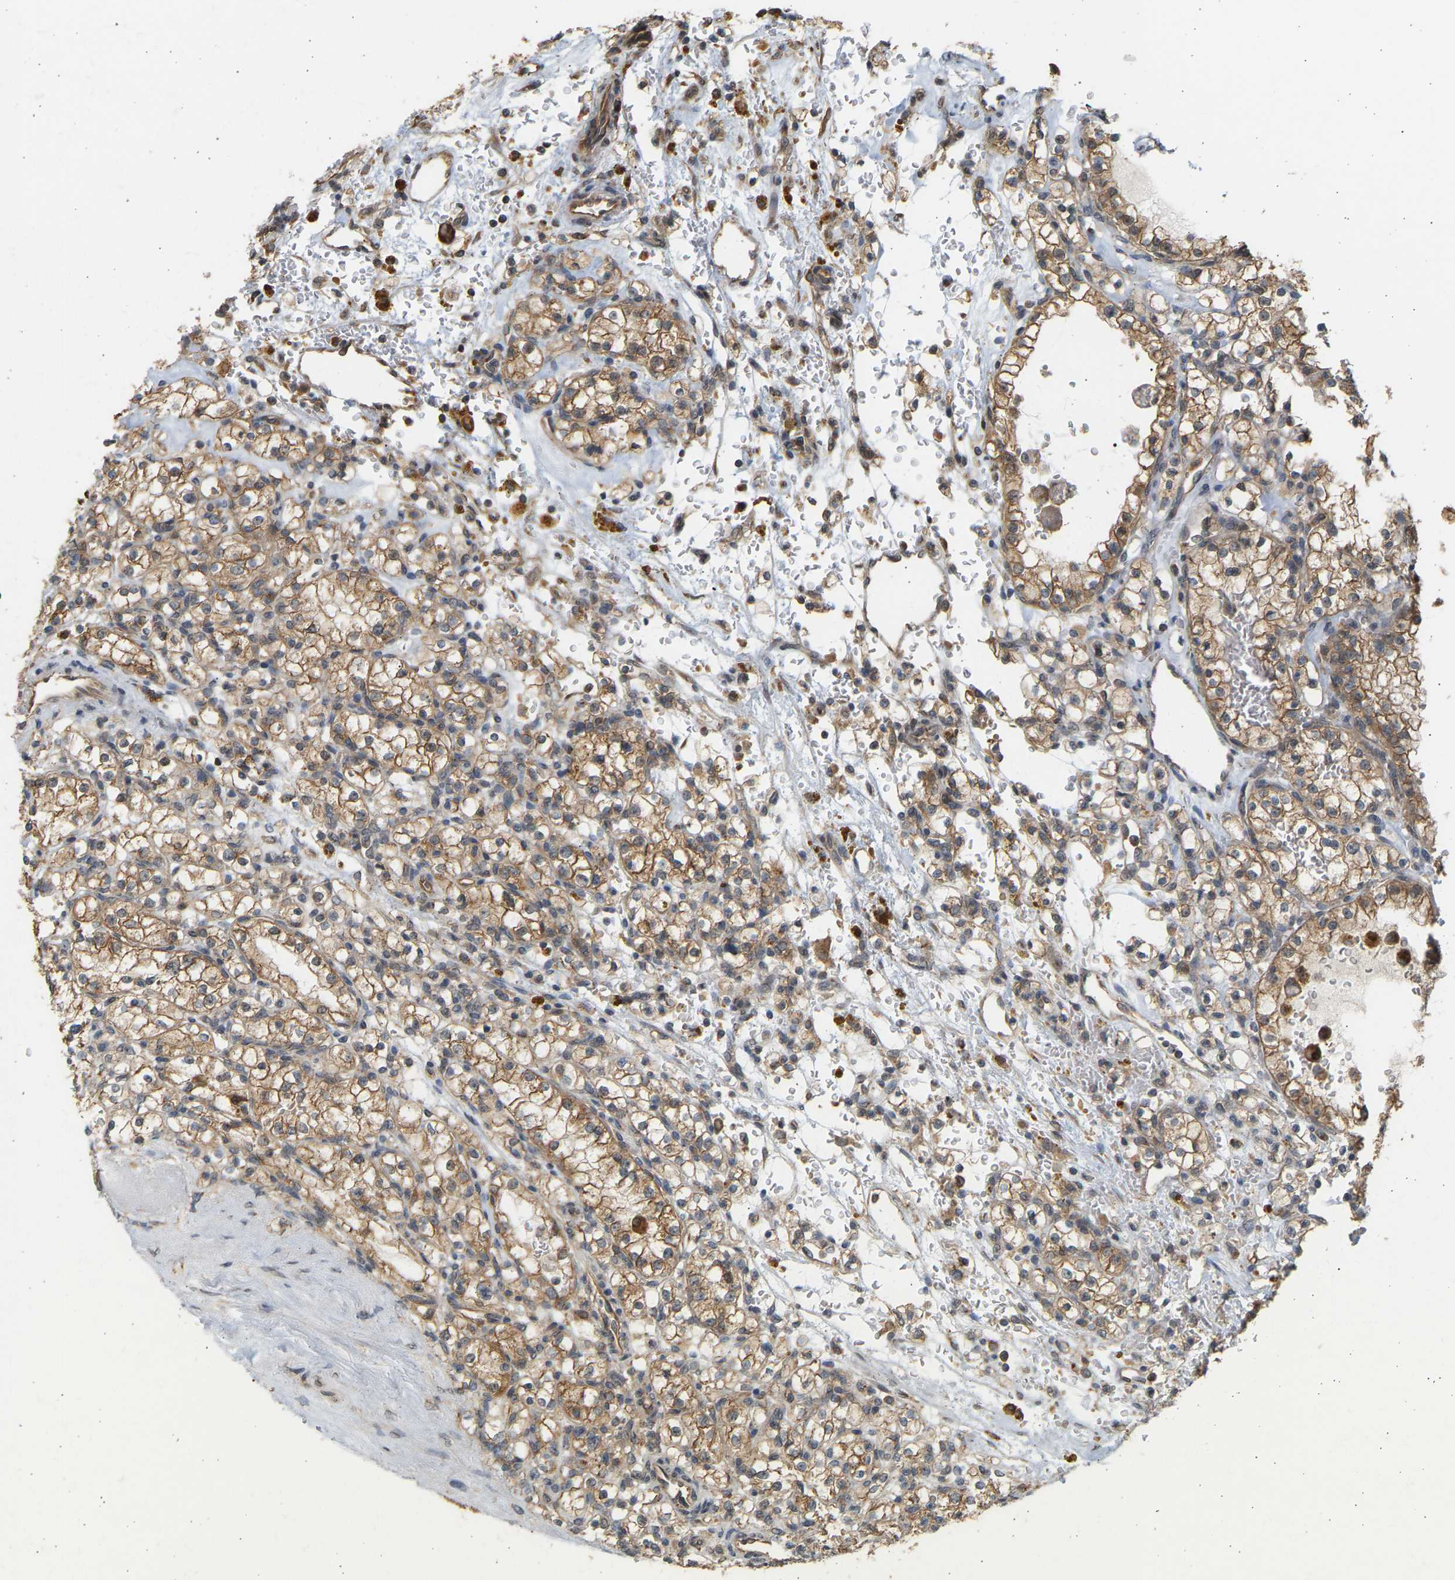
{"staining": {"intensity": "moderate", "quantity": ">75%", "location": "cytoplasmic/membranous"}, "tissue": "renal cancer", "cell_type": "Tumor cells", "image_type": "cancer", "snomed": [{"axis": "morphology", "description": "Normal tissue, NOS"}, {"axis": "morphology", "description": "Adenocarcinoma, NOS"}, {"axis": "topography", "description": "Kidney"}], "caption": "Immunohistochemistry (IHC) histopathology image of renal cancer (adenocarcinoma) stained for a protein (brown), which reveals medium levels of moderate cytoplasmic/membranous expression in about >75% of tumor cells.", "gene": "B4GALT6", "patient": {"sex": "female", "age": 55}}